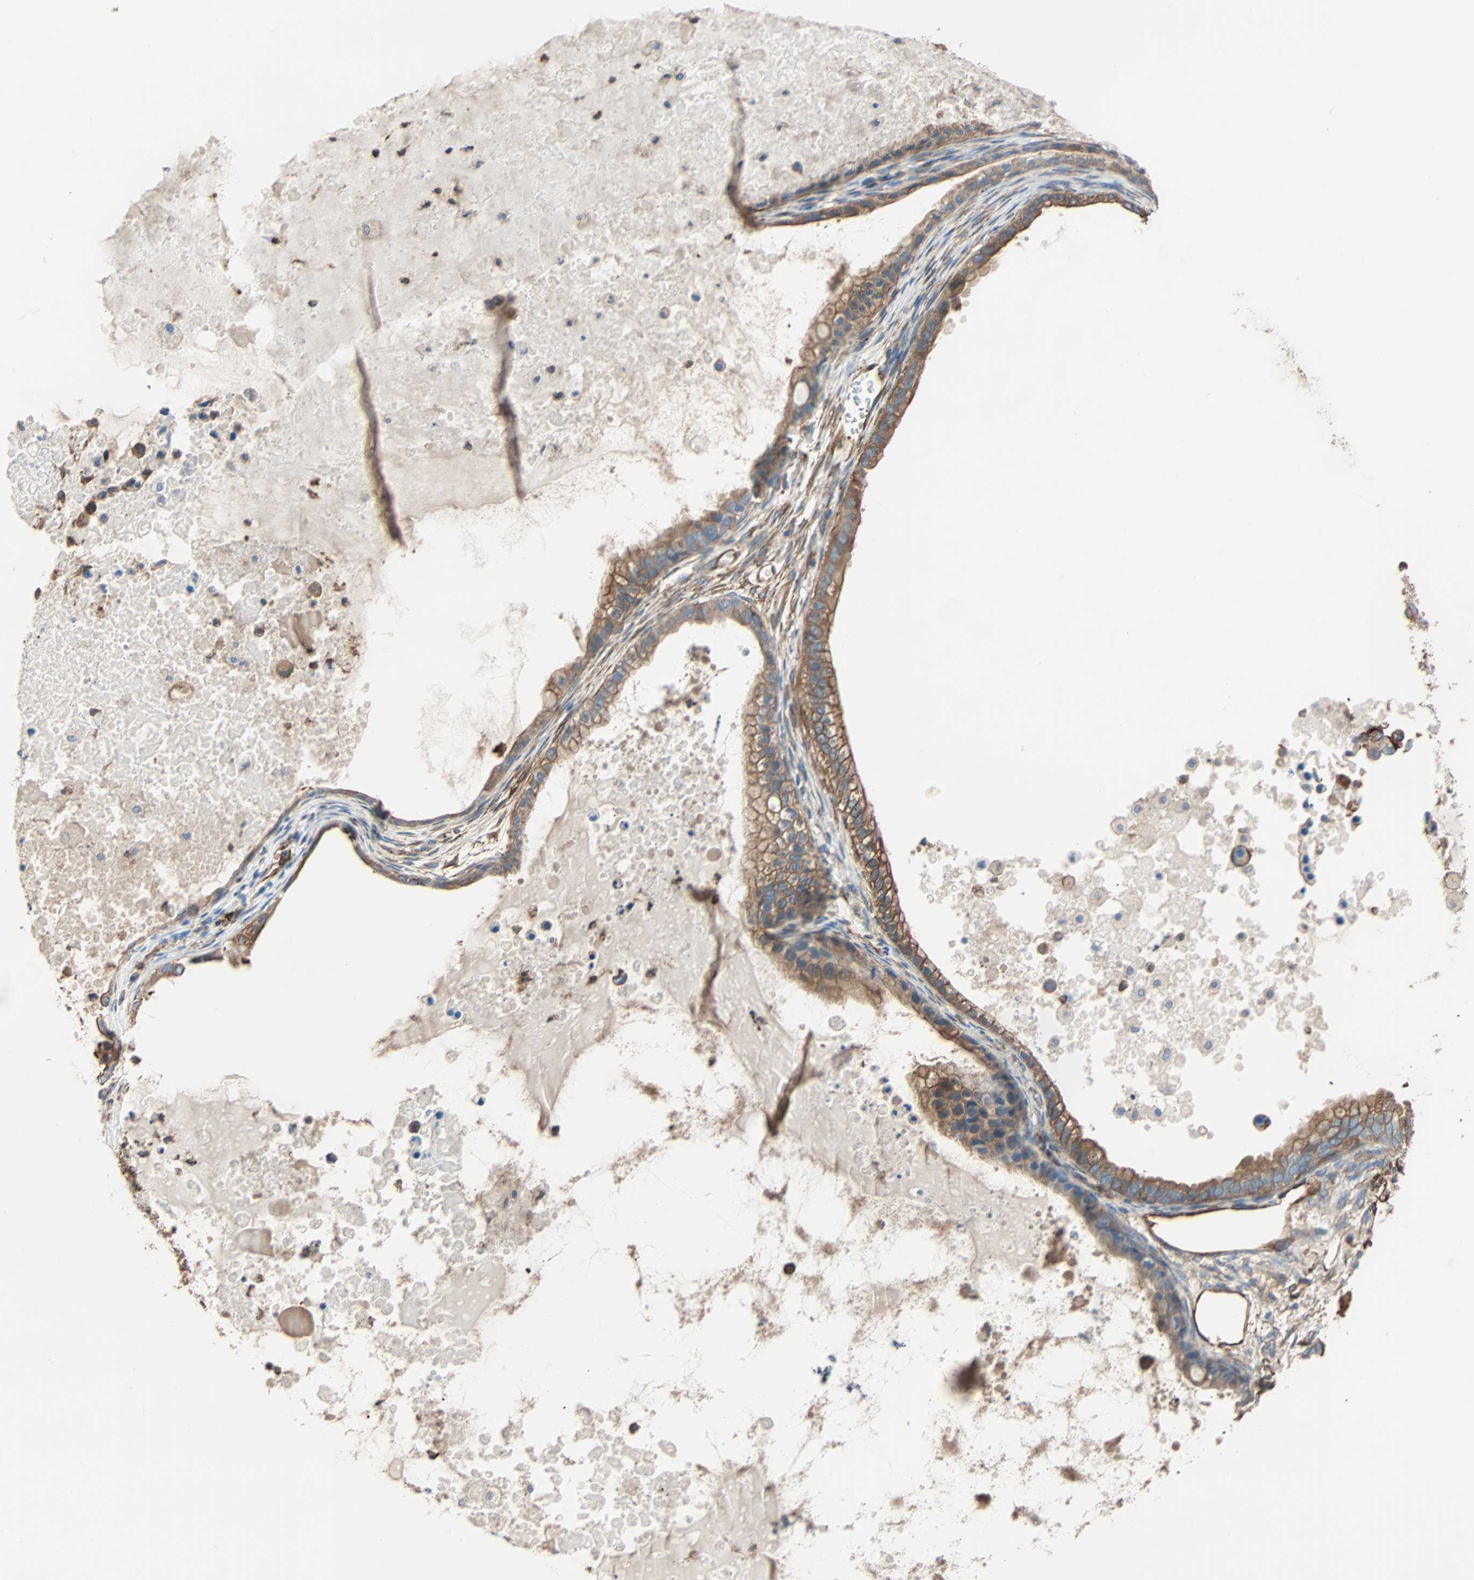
{"staining": {"intensity": "moderate", "quantity": ">75%", "location": "cytoplasmic/membranous"}, "tissue": "ovarian cancer", "cell_type": "Tumor cells", "image_type": "cancer", "snomed": [{"axis": "morphology", "description": "Cystadenocarcinoma, mucinous, NOS"}, {"axis": "topography", "description": "Ovary"}], "caption": "Approximately >75% of tumor cells in ovarian cancer (mucinous cystadenocarcinoma) exhibit moderate cytoplasmic/membranous protein expression as visualized by brown immunohistochemical staining.", "gene": "GALNT10", "patient": {"sex": "female", "age": 80}}